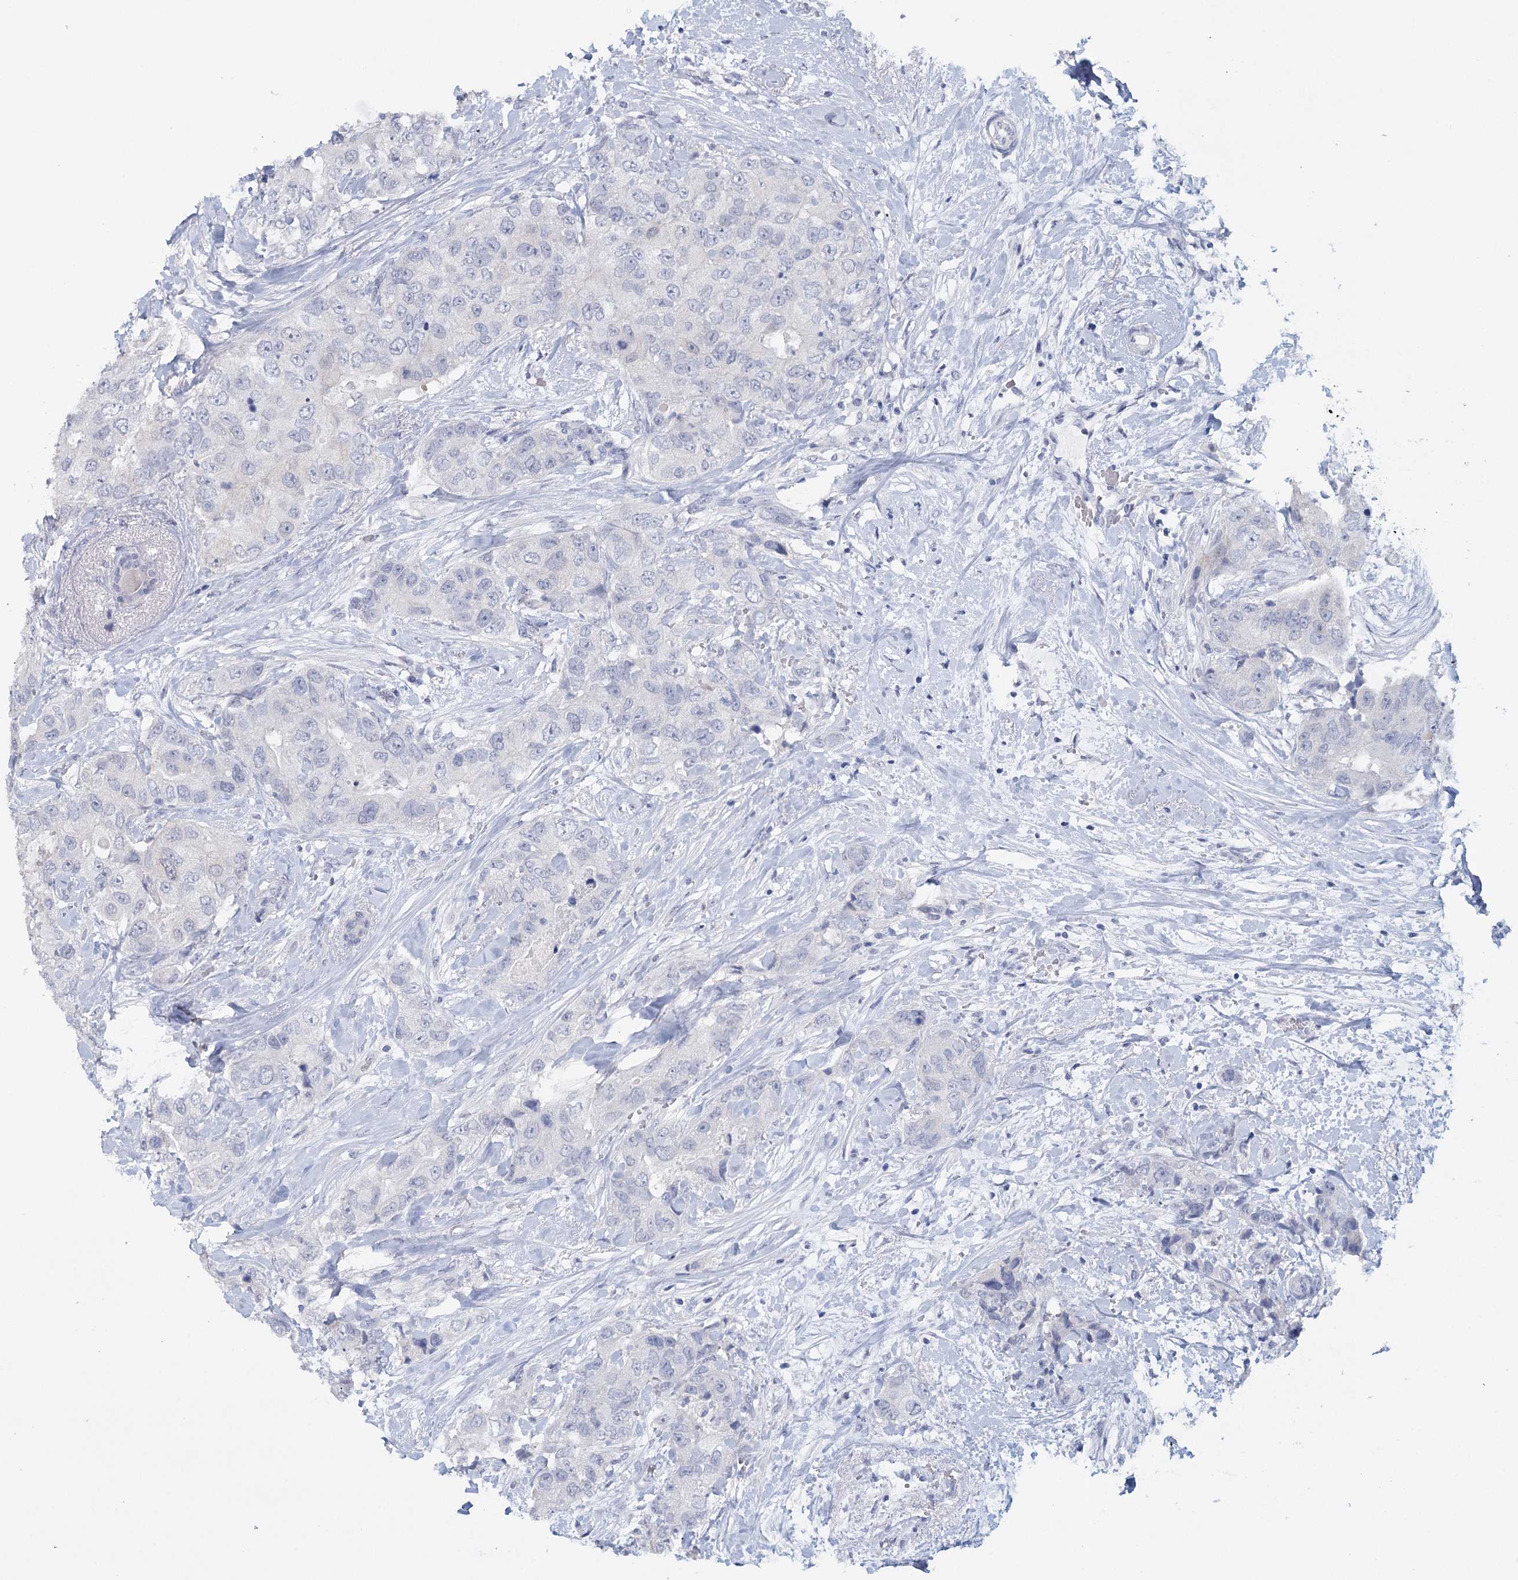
{"staining": {"intensity": "negative", "quantity": "none", "location": "none"}, "tissue": "breast cancer", "cell_type": "Tumor cells", "image_type": "cancer", "snomed": [{"axis": "morphology", "description": "Duct carcinoma"}, {"axis": "topography", "description": "Breast"}], "caption": "High power microscopy micrograph of an immunohistochemistry image of breast infiltrating ductal carcinoma, revealing no significant expression in tumor cells.", "gene": "HSPA4L", "patient": {"sex": "female", "age": 62}}